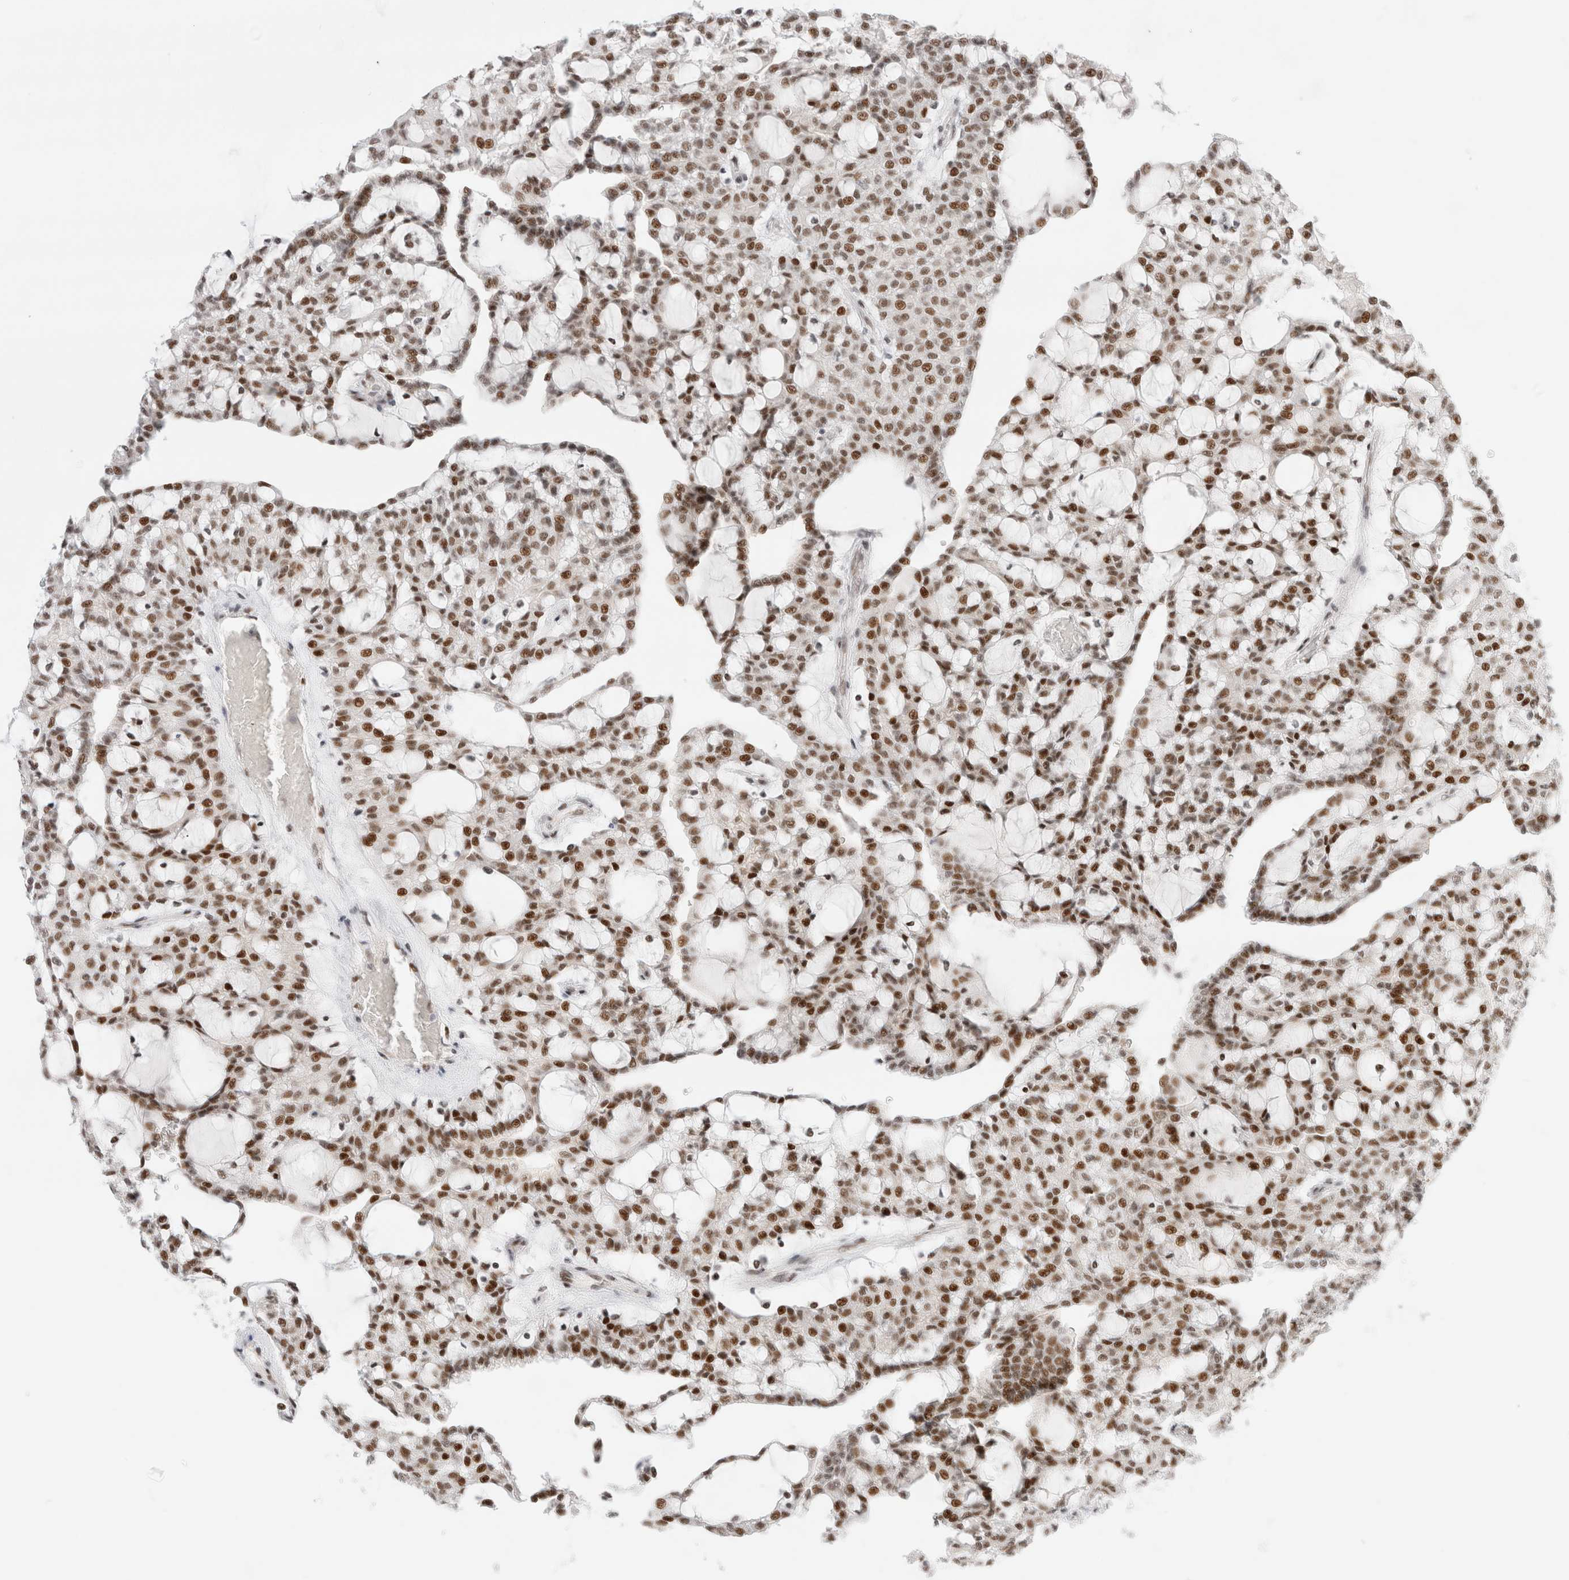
{"staining": {"intensity": "moderate", "quantity": ">75%", "location": "nuclear"}, "tissue": "renal cancer", "cell_type": "Tumor cells", "image_type": "cancer", "snomed": [{"axis": "morphology", "description": "Adenocarcinoma, NOS"}, {"axis": "topography", "description": "Kidney"}], "caption": "IHC (DAB (3,3'-diaminobenzidine)) staining of human renal cancer shows moderate nuclear protein staining in approximately >75% of tumor cells.", "gene": "ZNF282", "patient": {"sex": "male", "age": 63}}